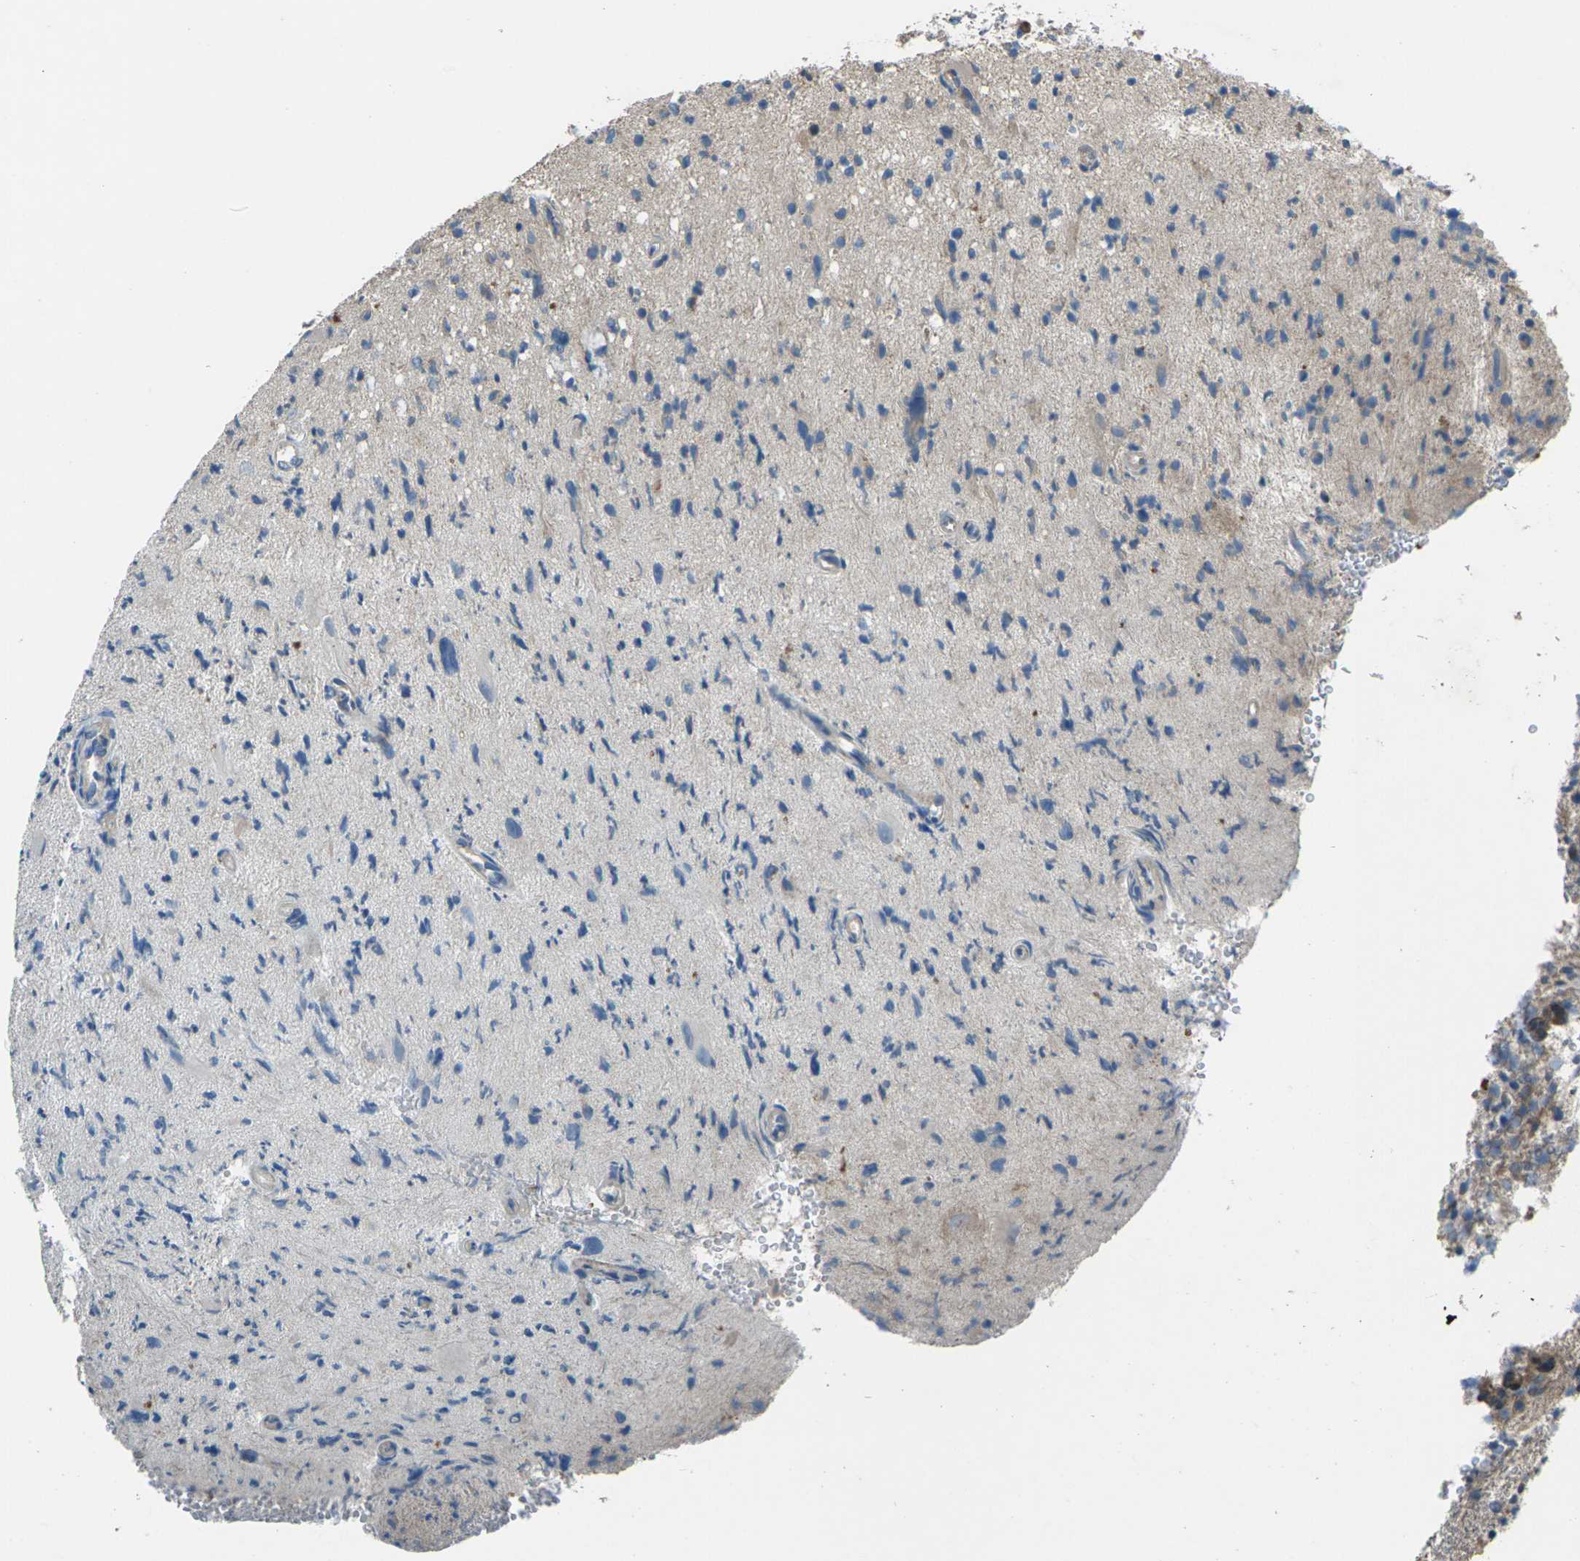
{"staining": {"intensity": "moderate", "quantity": "25%-75%", "location": "cytoplasmic/membranous"}, "tissue": "glioma", "cell_type": "Tumor cells", "image_type": "cancer", "snomed": [{"axis": "morphology", "description": "Glioma, malignant, High grade"}, {"axis": "topography", "description": "Brain"}], "caption": "Immunohistochemistry (IHC) image of human malignant glioma (high-grade) stained for a protein (brown), which reveals medium levels of moderate cytoplasmic/membranous positivity in about 25%-75% of tumor cells.", "gene": "EDNRA", "patient": {"sex": "male", "age": 48}}